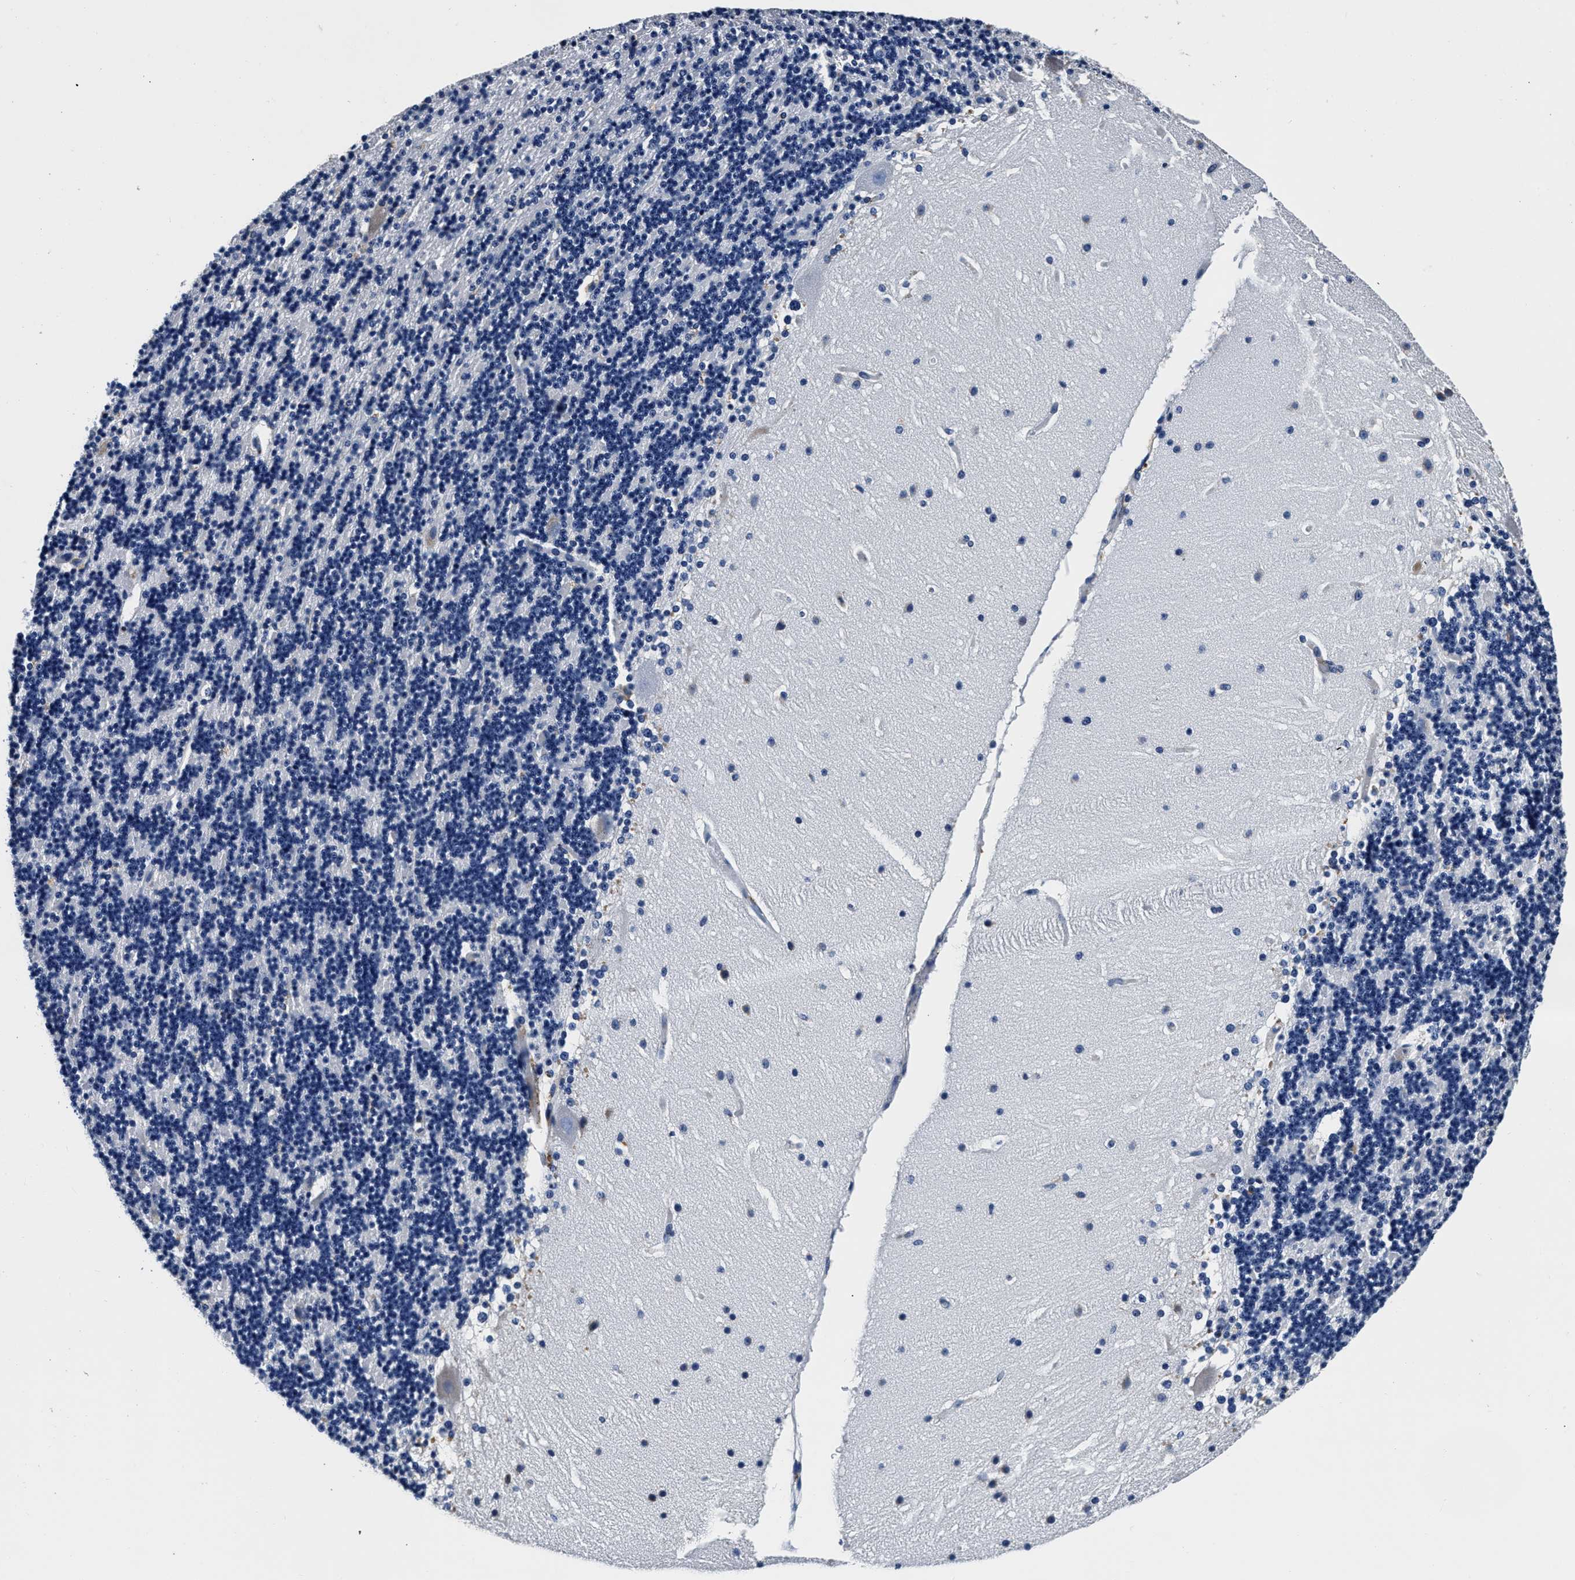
{"staining": {"intensity": "negative", "quantity": "none", "location": "none"}, "tissue": "cerebellum", "cell_type": "Cells in granular layer", "image_type": "normal", "snomed": [{"axis": "morphology", "description": "Normal tissue, NOS"}, {"axis": "topography", "description": "Cerebellum"}], "caption": "A histopathology image of cerebellum stained for a protein reveals no brown staining in cells in granular layer.", "gene": "GRN", "patient": {"sex": "female", "age": 19}}